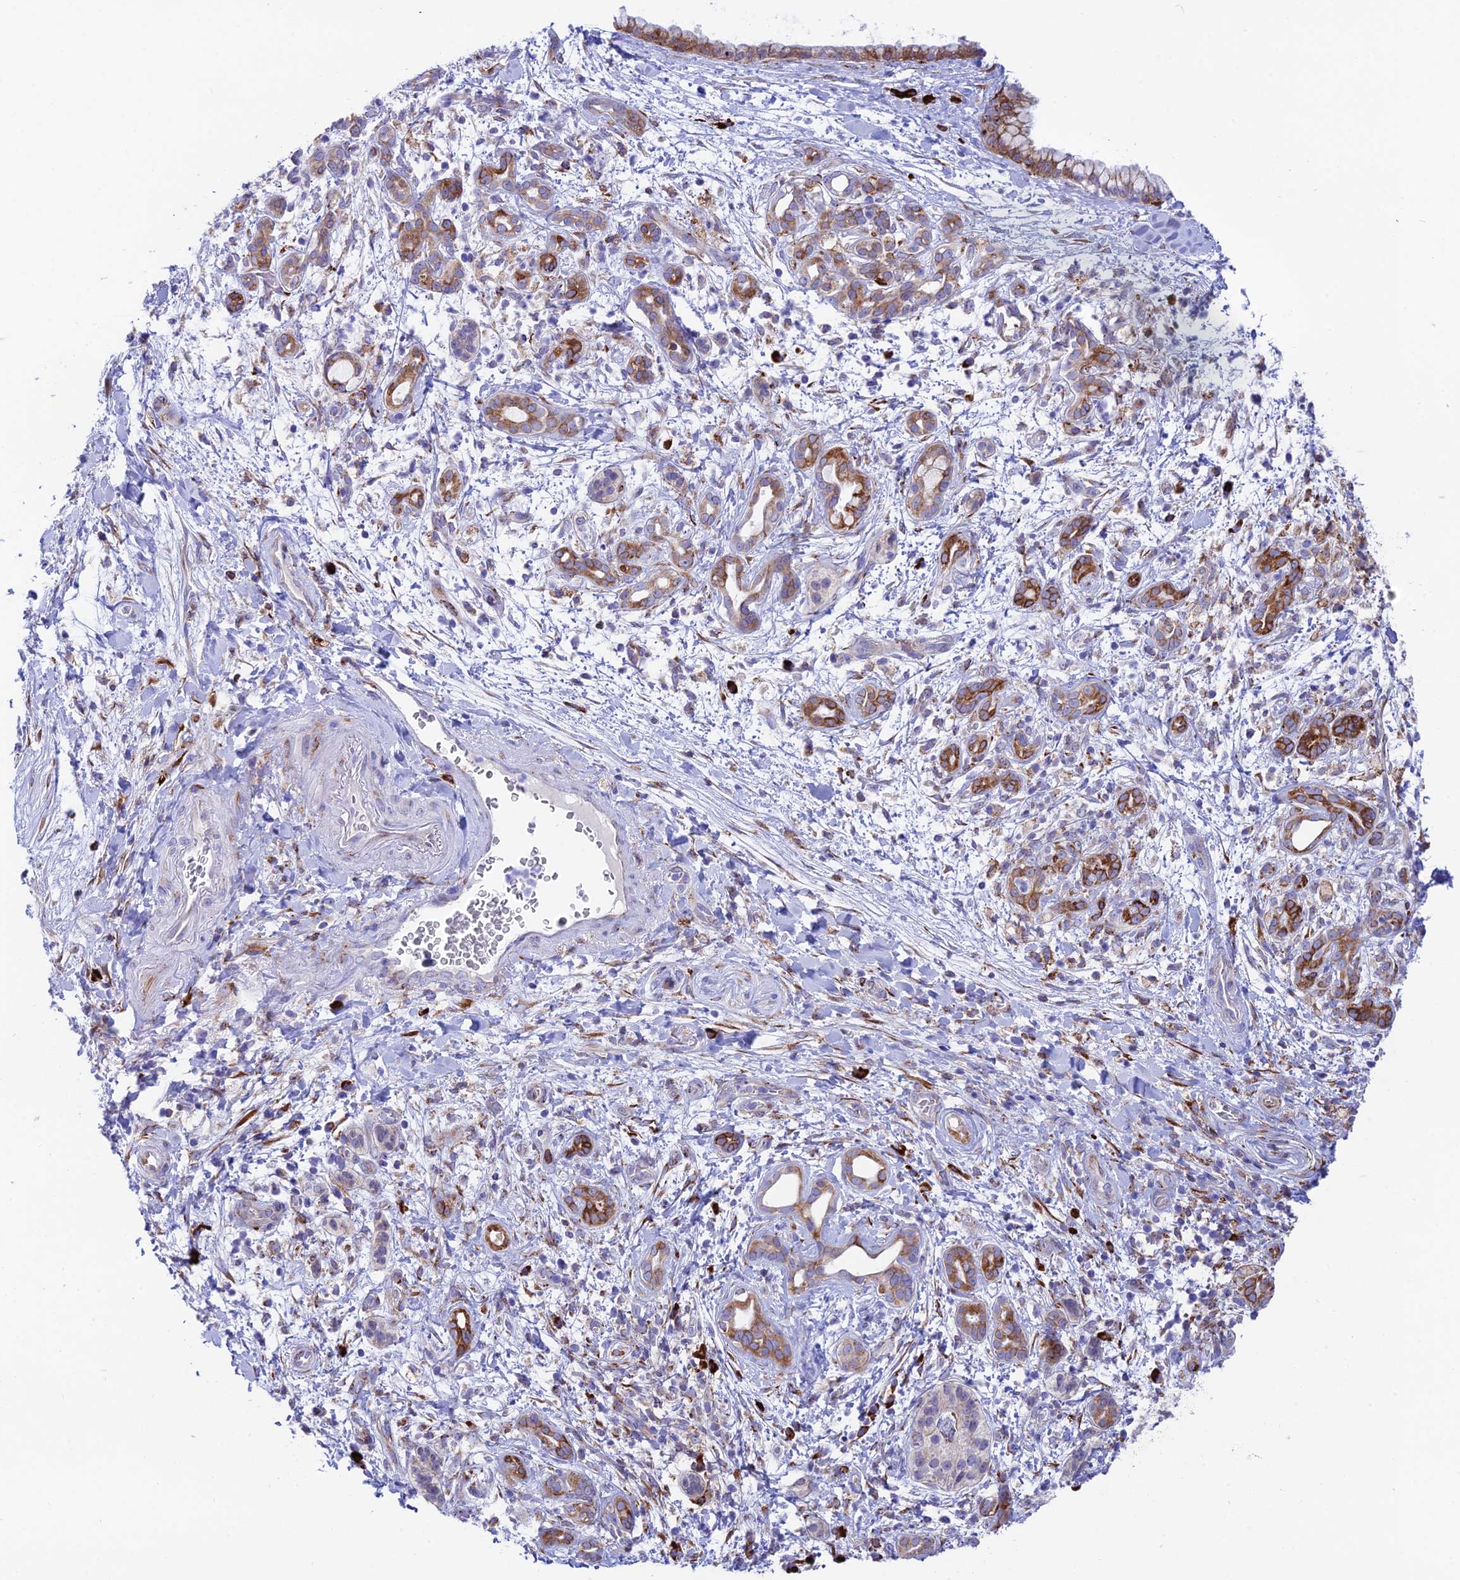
{"staining": {"intensity": "moderate", "quantity": "25%-75%", "location": "cytoplasmic/membranous"}, "tissue": "pancreatic cancer", "cell_type": "Tumor cells", "image_type": "cancer", "snomed": [{"axis": "morphology", "description": "Adenocarcinoma, NOS"}, {"axis": "topography", "description": "Pancreas"}], "caption": "High-magnification brightfield microscopy of pancreatic cancer (adenocarcinoma) stained with DAB (3,3'-diaminobenzidine) (brown) and counterstained with hematoxylin (blue). tumor cells exhibit moderate cytoplasmic/membranous expression is appreciated in about25%-75% of cells.", "gene": "TUBGCP6", "patient": {"sex": "female", "age": 78}}